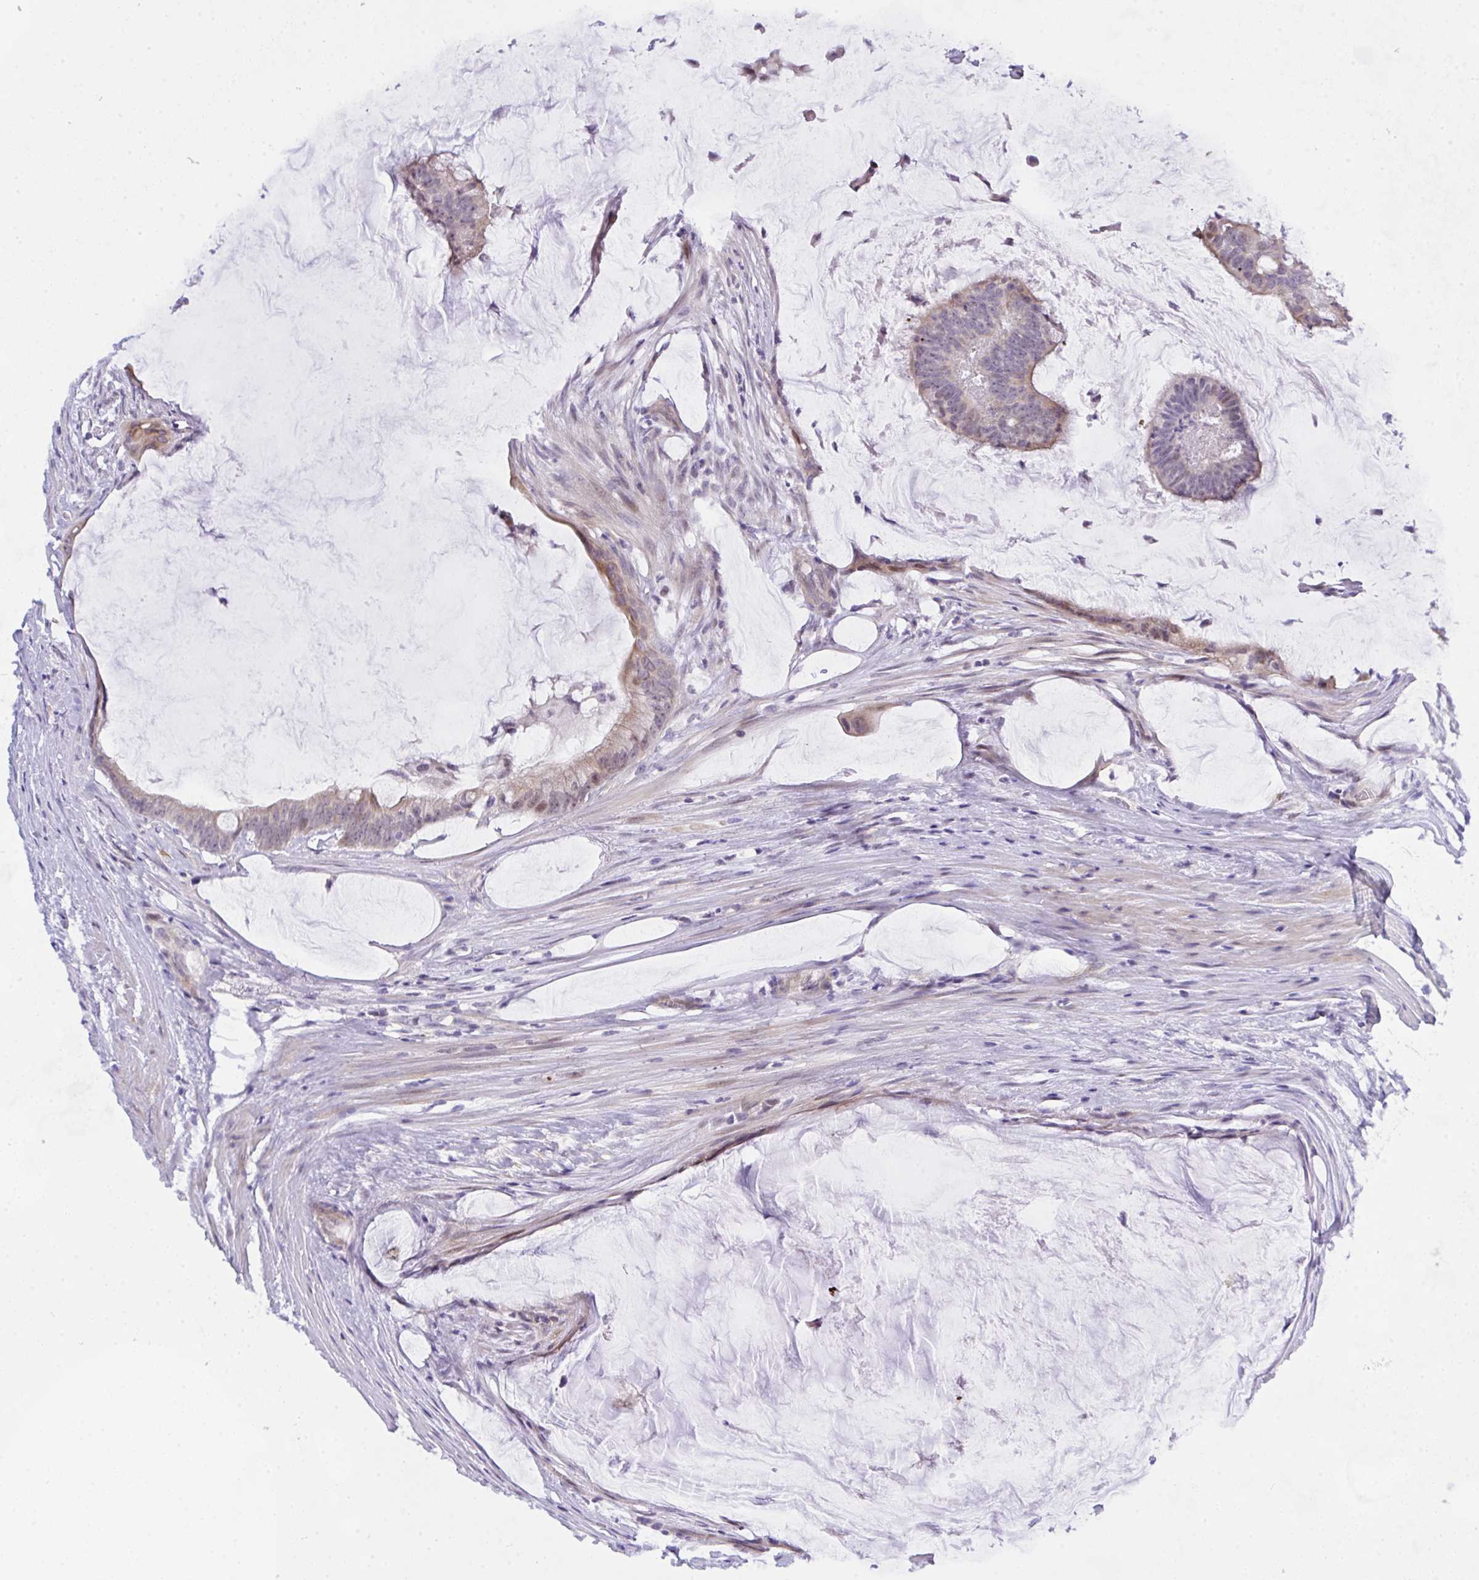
{"staining": {"intensity": "weak", "quantity": "25%-75%", "location": "cytoplasmic/membranous,nuclear"}, "tissue": "colorectal cancer", "cell_type": "Tumor cells", "image_type": "cancer", "snomed": [{"axis": "morphology", "description": "Adenocarcinoma, NOS"}, {"axis": "topography", "description": "Colon"}], "caption": "This image displays IHC staining of human colorectal cancer (adenocarcinoma), with low weak cytoplasmic/membranous and nuclear expression in about 25%-75% of tumor cells.", "gene": "NFXL1", "patient": {"sex": "male", "age": 62}}